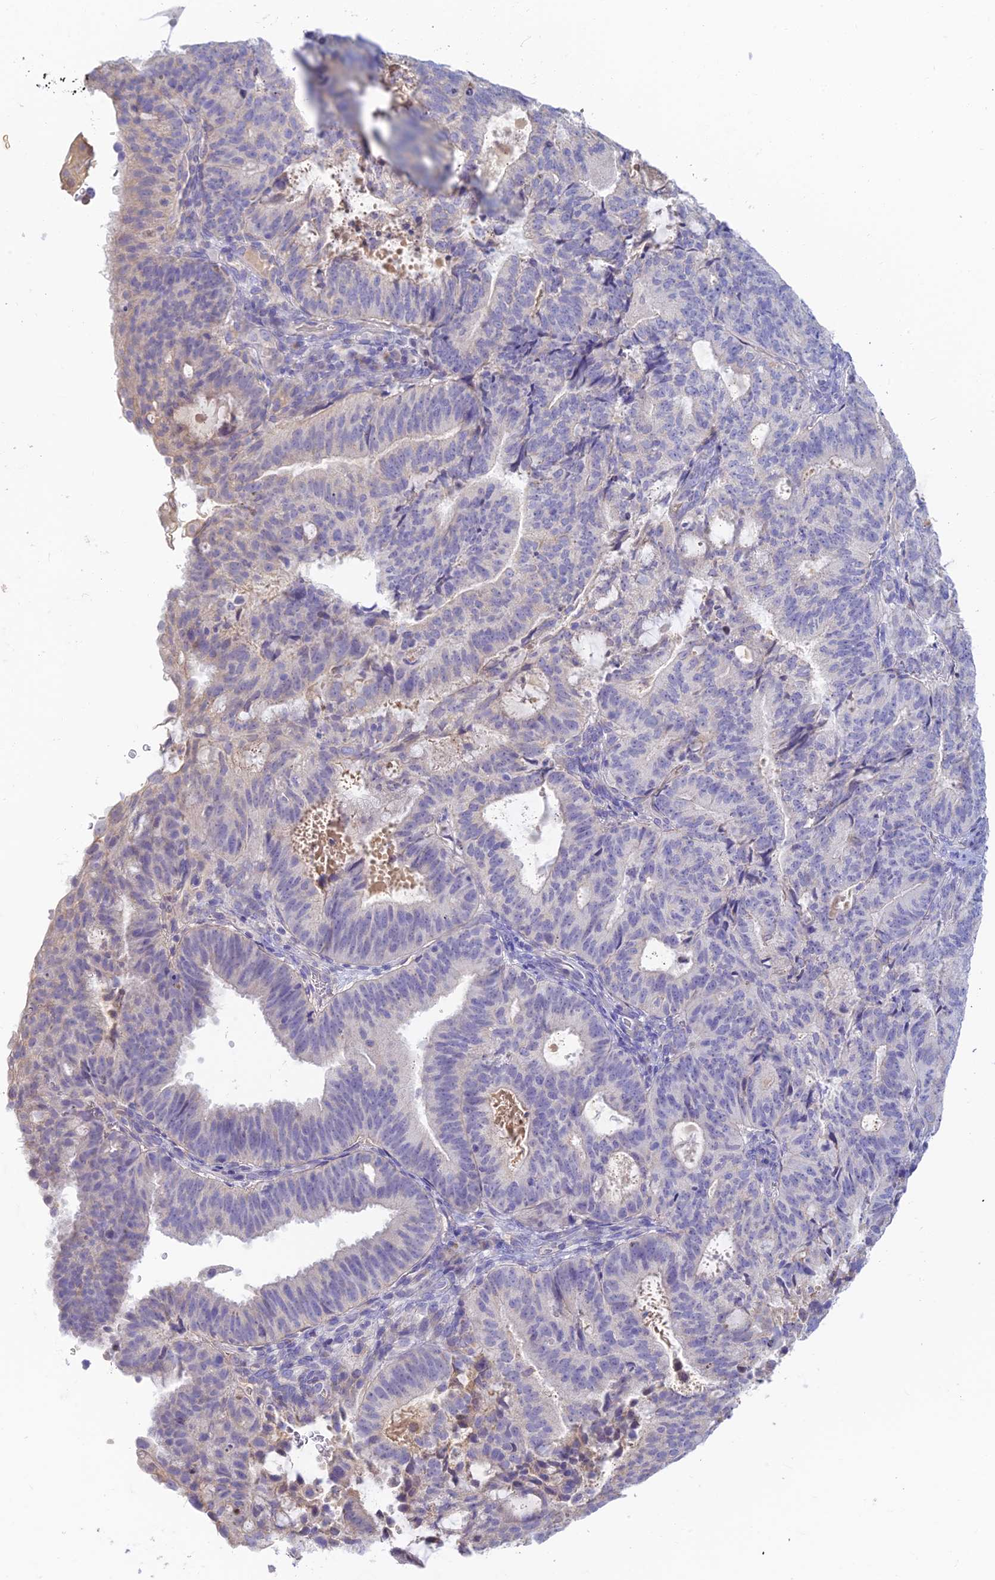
{"staining": {"intensity": "negative", "quantity": "none", "location": "none"}, "tissue": "endometrial cancer", "cell_type": "Tumor cells", "image_type": "cancer", "snomed": [{"axis": "morphology", "description": "Adenocarcinoma, NOS"}, {"axis": "topography", "description": "Endometrium"}], "caption": "DAB immunohistochemical staining of endometrial cancer (adenocarcinoma) displays no significant positivity in tumor cells.", "gene": "INTS13", "patient": {"sex": "female", "age": 70}}